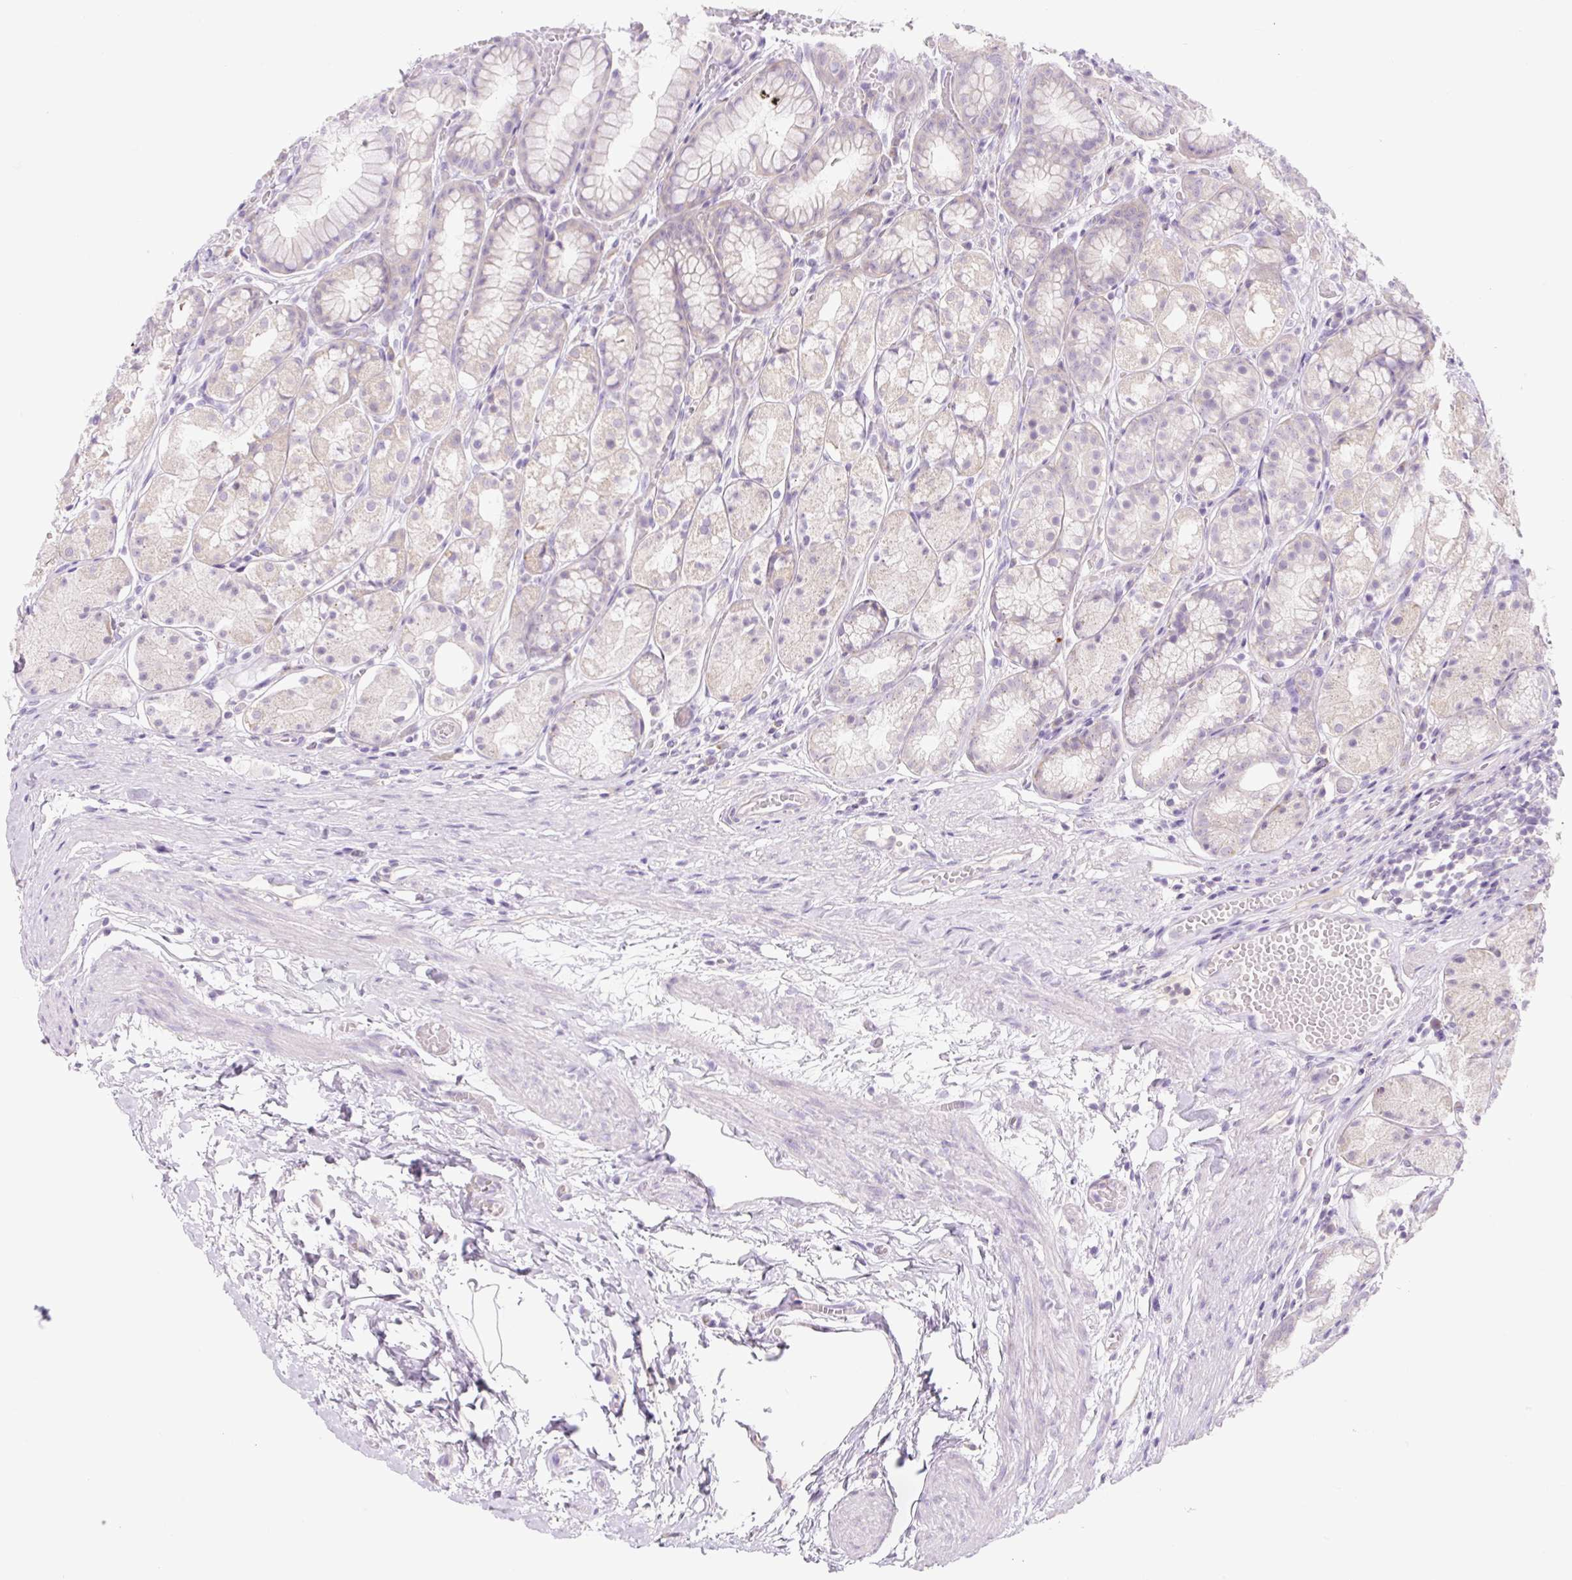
{"staining": {"intensity": "negative", "quantity": "none", "location": "none"}, "tissue": "stomach", "cell_type": "Glandular cells", "image_type": "normal", "snomed": [{"axis": "morphology", "description": "Normal tissue, NOS"}, {"axis": "topography", "description": "Smooth muscle"}, {"axis": "topography", "description": "Stomach"}], "caption": "Glandular cells show no significant protein expression in normal stomach.", "gene": "CELF6", "patient": {"sex": "male", "age": 70}}